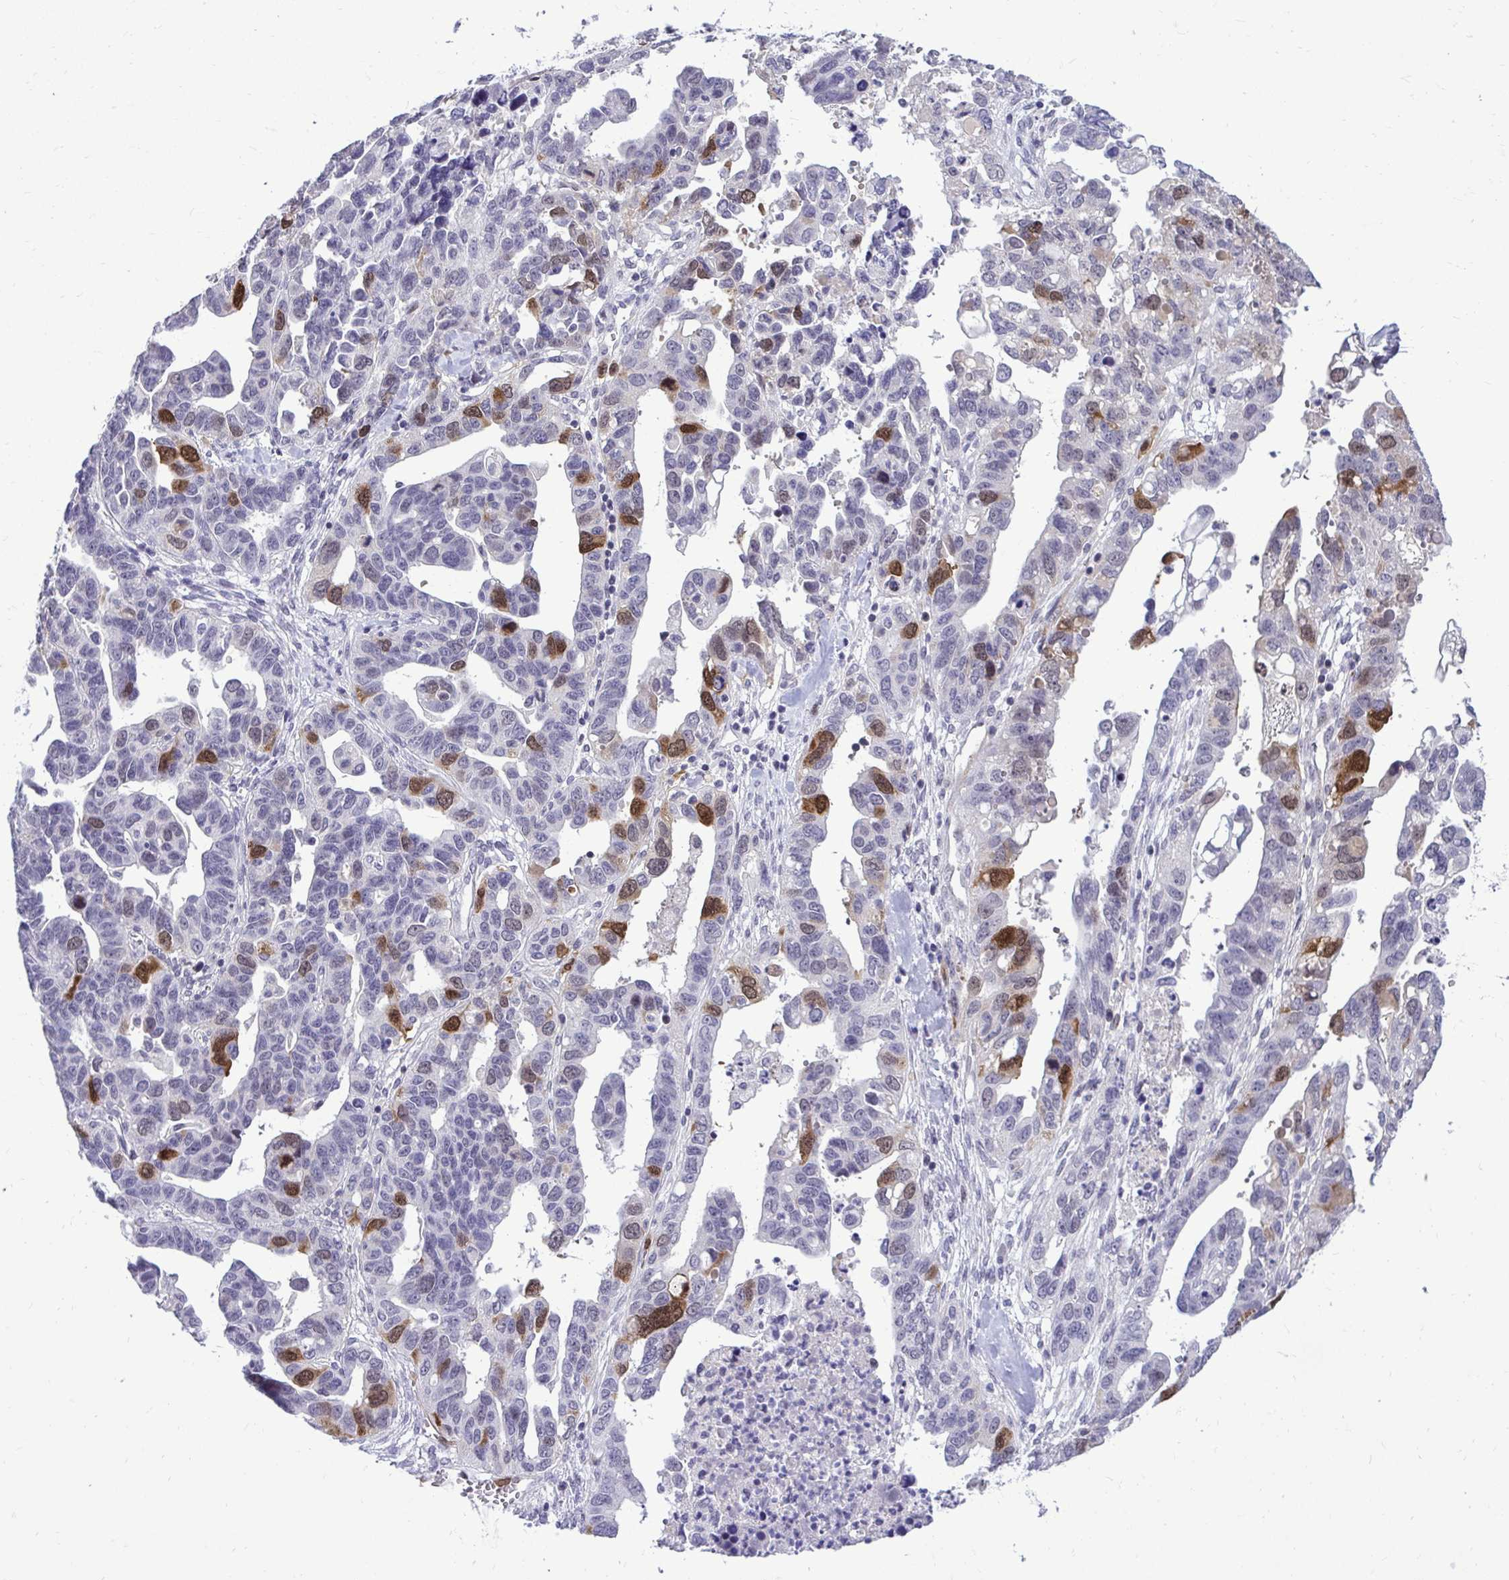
{"staining": {"intensity": "strong", "quantity": "<25%", "location": "cytoplasmic/membranous,nuclear"}, "tissue": "ovarian cancer", "cell_type": "Tumor cells", "image_type": "cancer", "snomed": [{"axis": "morphology", "description": "Cystadenocarcinoma, serous, NOS"}, {"axis": "topography", "description": "Ovary"}], "caption": "Tumor cells demonstrate medium levels of strong cytoplasmic/membranous and nuclear expression in about <25% of cells in ovarian serous cystadenocarcinoma. (brown staining indicates protein expression, while blue staining denotes nuclei).", "gene": "CDC20", "patient": {"sex": "female", "age": 69}}